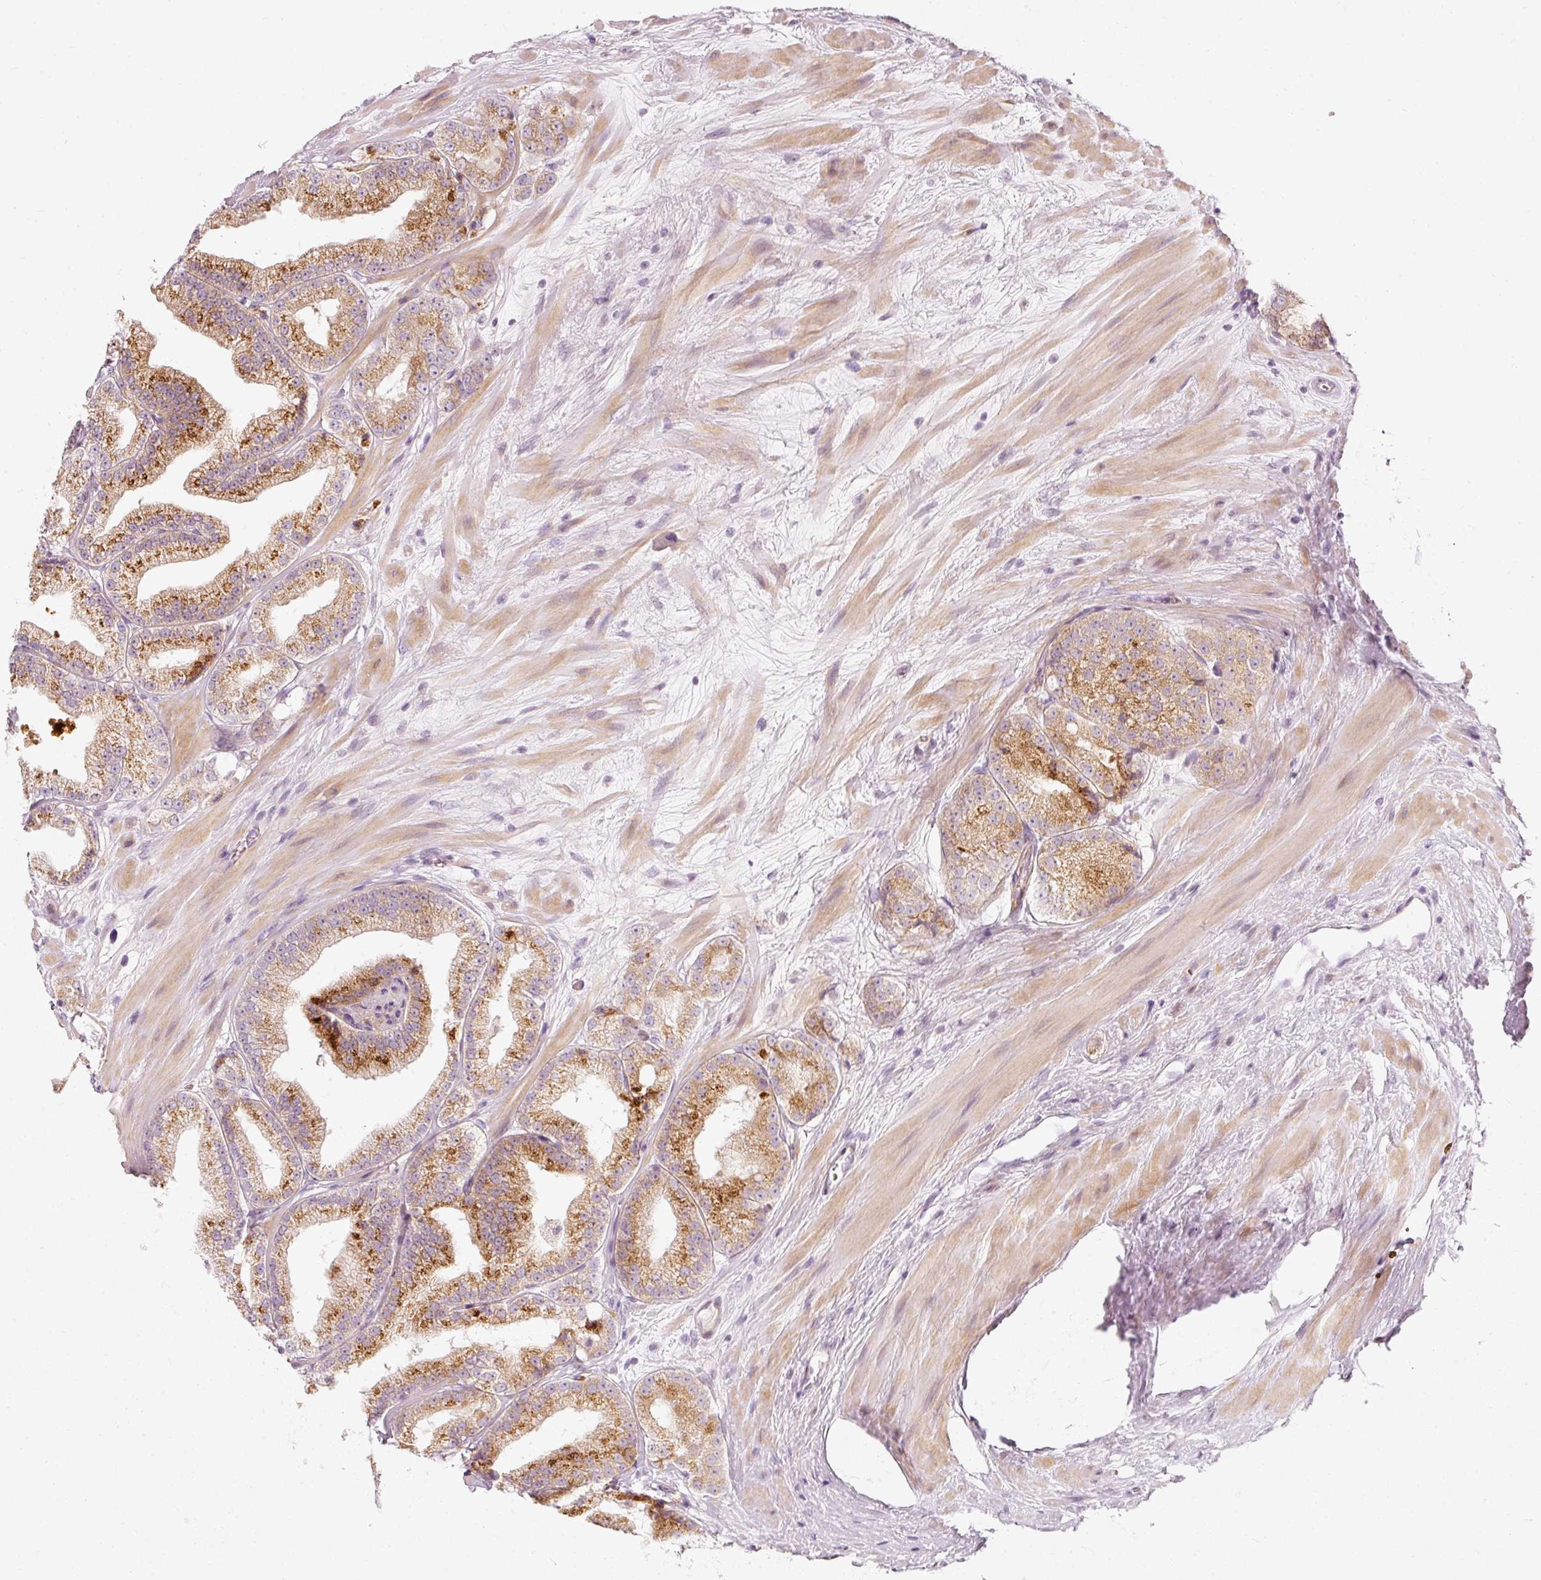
{"staining": {"intensity": "moderate", "quantity": ">75%", "location": "cytoplasmic/membranous"}, "tissue": "prostate cancer", "cell_type": "Tumor cells", "image_type": "cancer", "snomed": [{"axis": "morphology", "description": "Adenocarcinoma, High grade"}, {"axis": "topography", "description": "Prostate"}], "caption": "Human prostate adenocarcinoma (high-grade) stained with a brown dye reveals moderate cytoplasmic/membranous positive expression in approximately >75% of tumor cells.", "gene": "SLC20A1", "patient": {"sex": "male", "age": 68}}